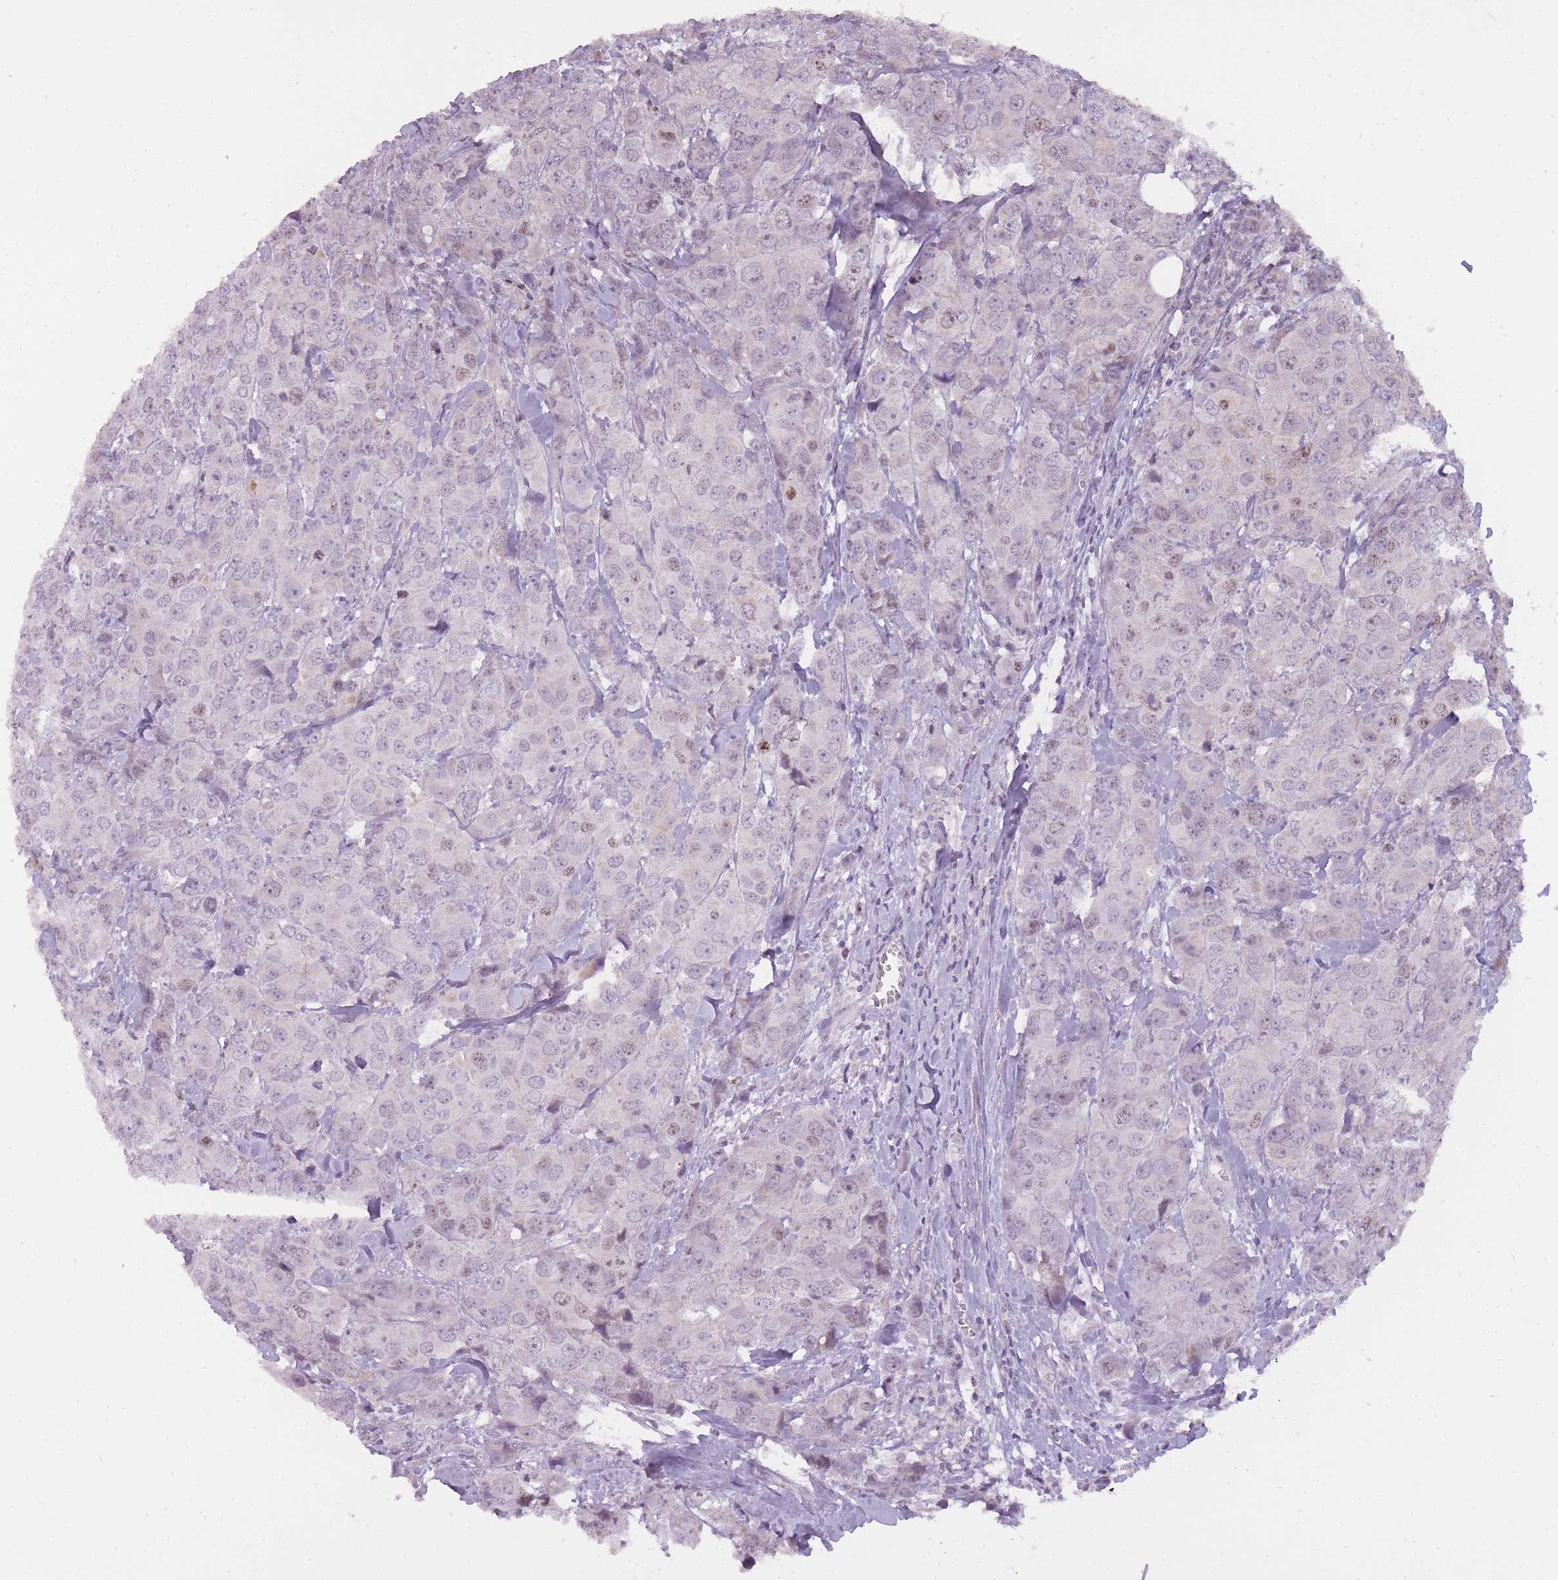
{"staining": {"intensity": "weak", "quantity": "<25%", "location": "nuclear"}, "tissue": "breast cancer", "cell_type": "Tumor cells", "image_type": "cancer", "snomed": [{"axis": "morphology", "description": "Duct carcinoma"}, {"axis": "topography", "description": "Breast"}], "caption": "Infiltrating ductal carcinoma (breast) stained for a protein using IHC exhibits no positivity tumor cells.", "gene": "TIGD1", "patient": {"sex": "female", "age": 43}}